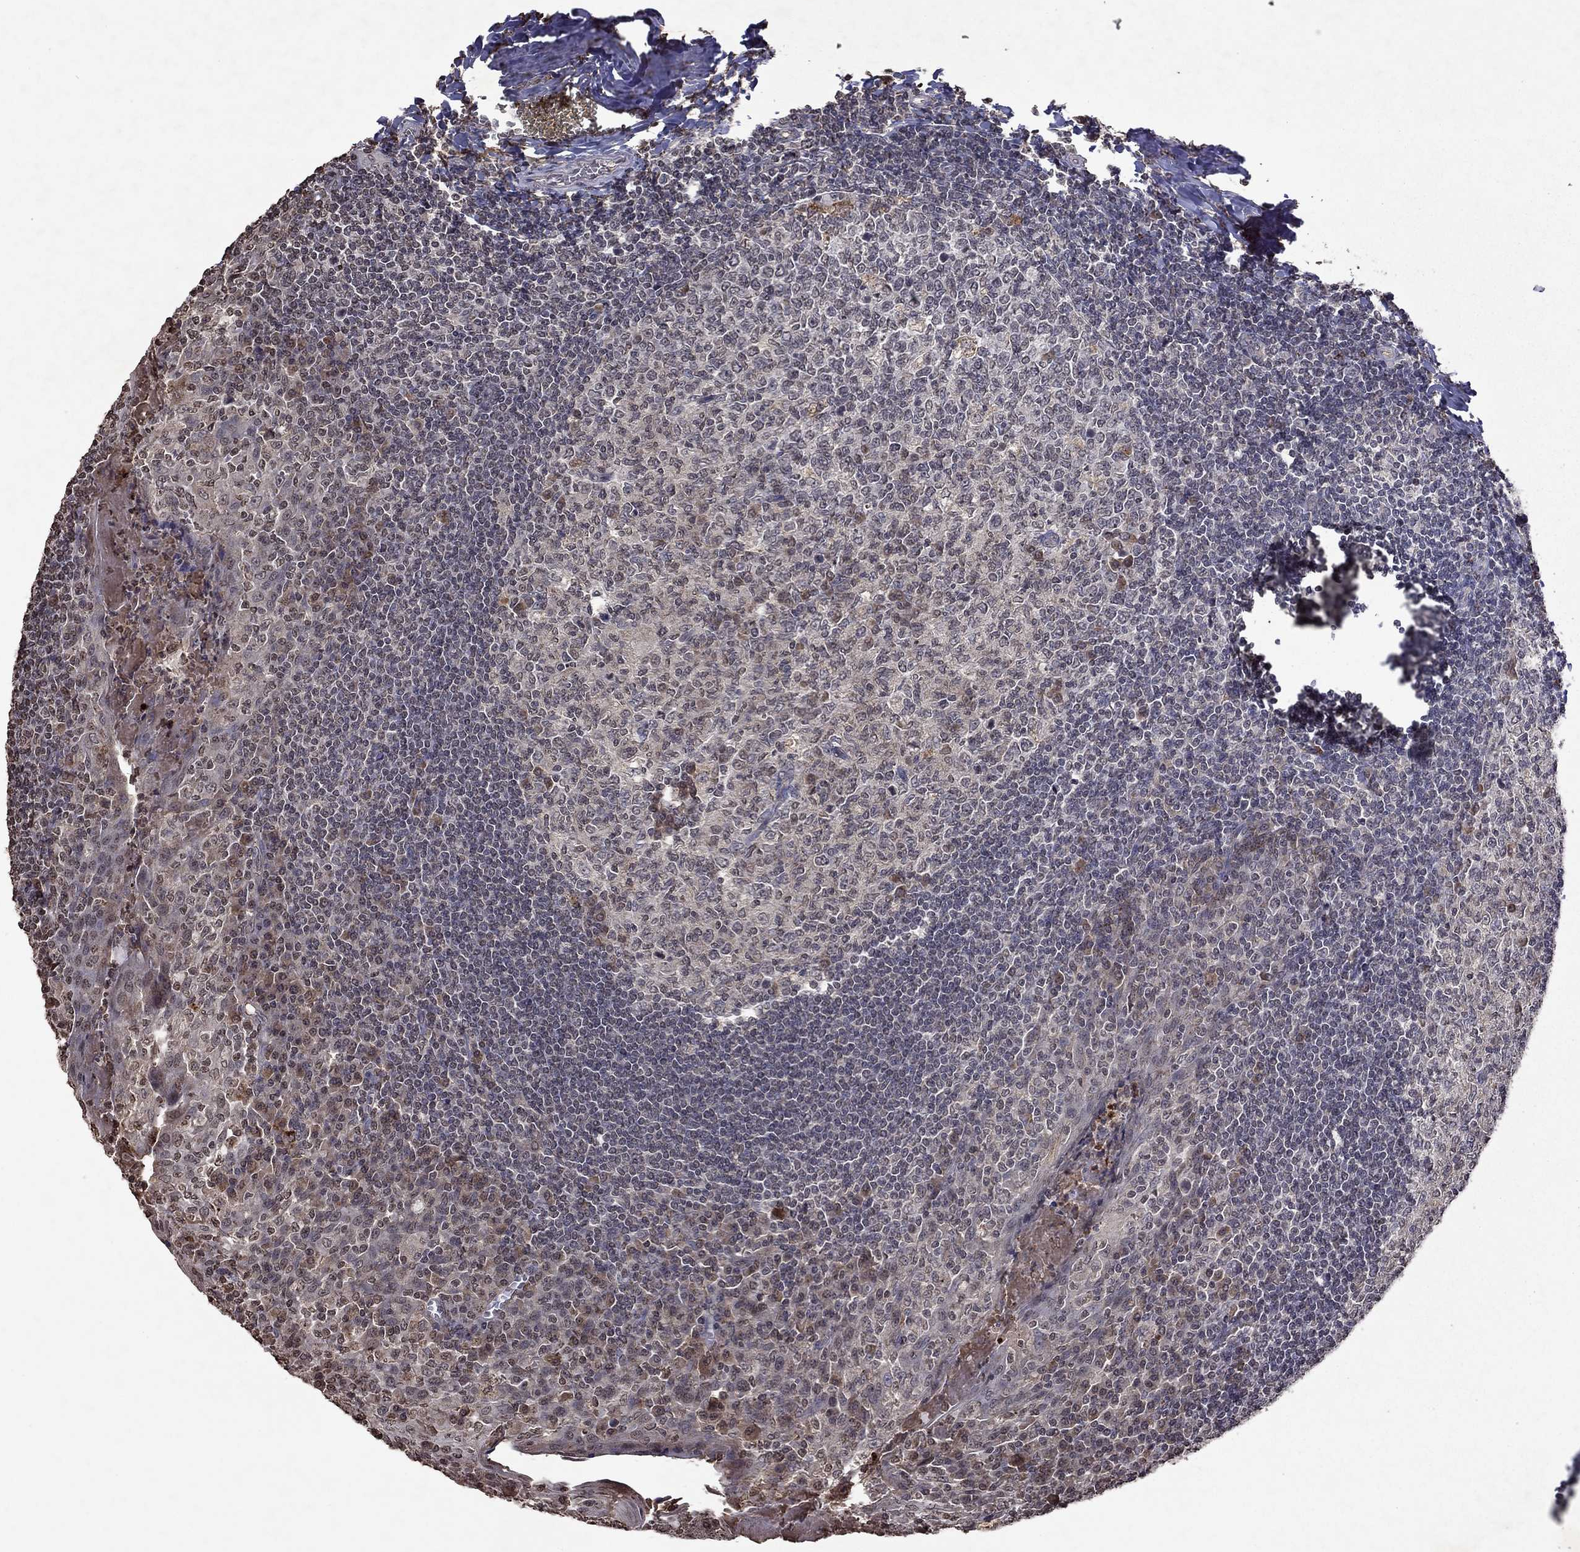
{"staining": {"intensity": "negative", "quantity": "none", "location": "none"}, "tissue": "tonsil", "cell_type": "Germinal center cells", "image_type": "normal", "snomed": [{"axis": "morphology", "description": "Normal tissue, NOS"}, {"axis": "topography", "description": "Tonsil"}], "caption": "A high-resolution image shows IHC staining of benign tonsil, which displays no significant expression in germinal center cells.", "gene": "NLGN1", "patient": {"sex": "female", "age": 13}}